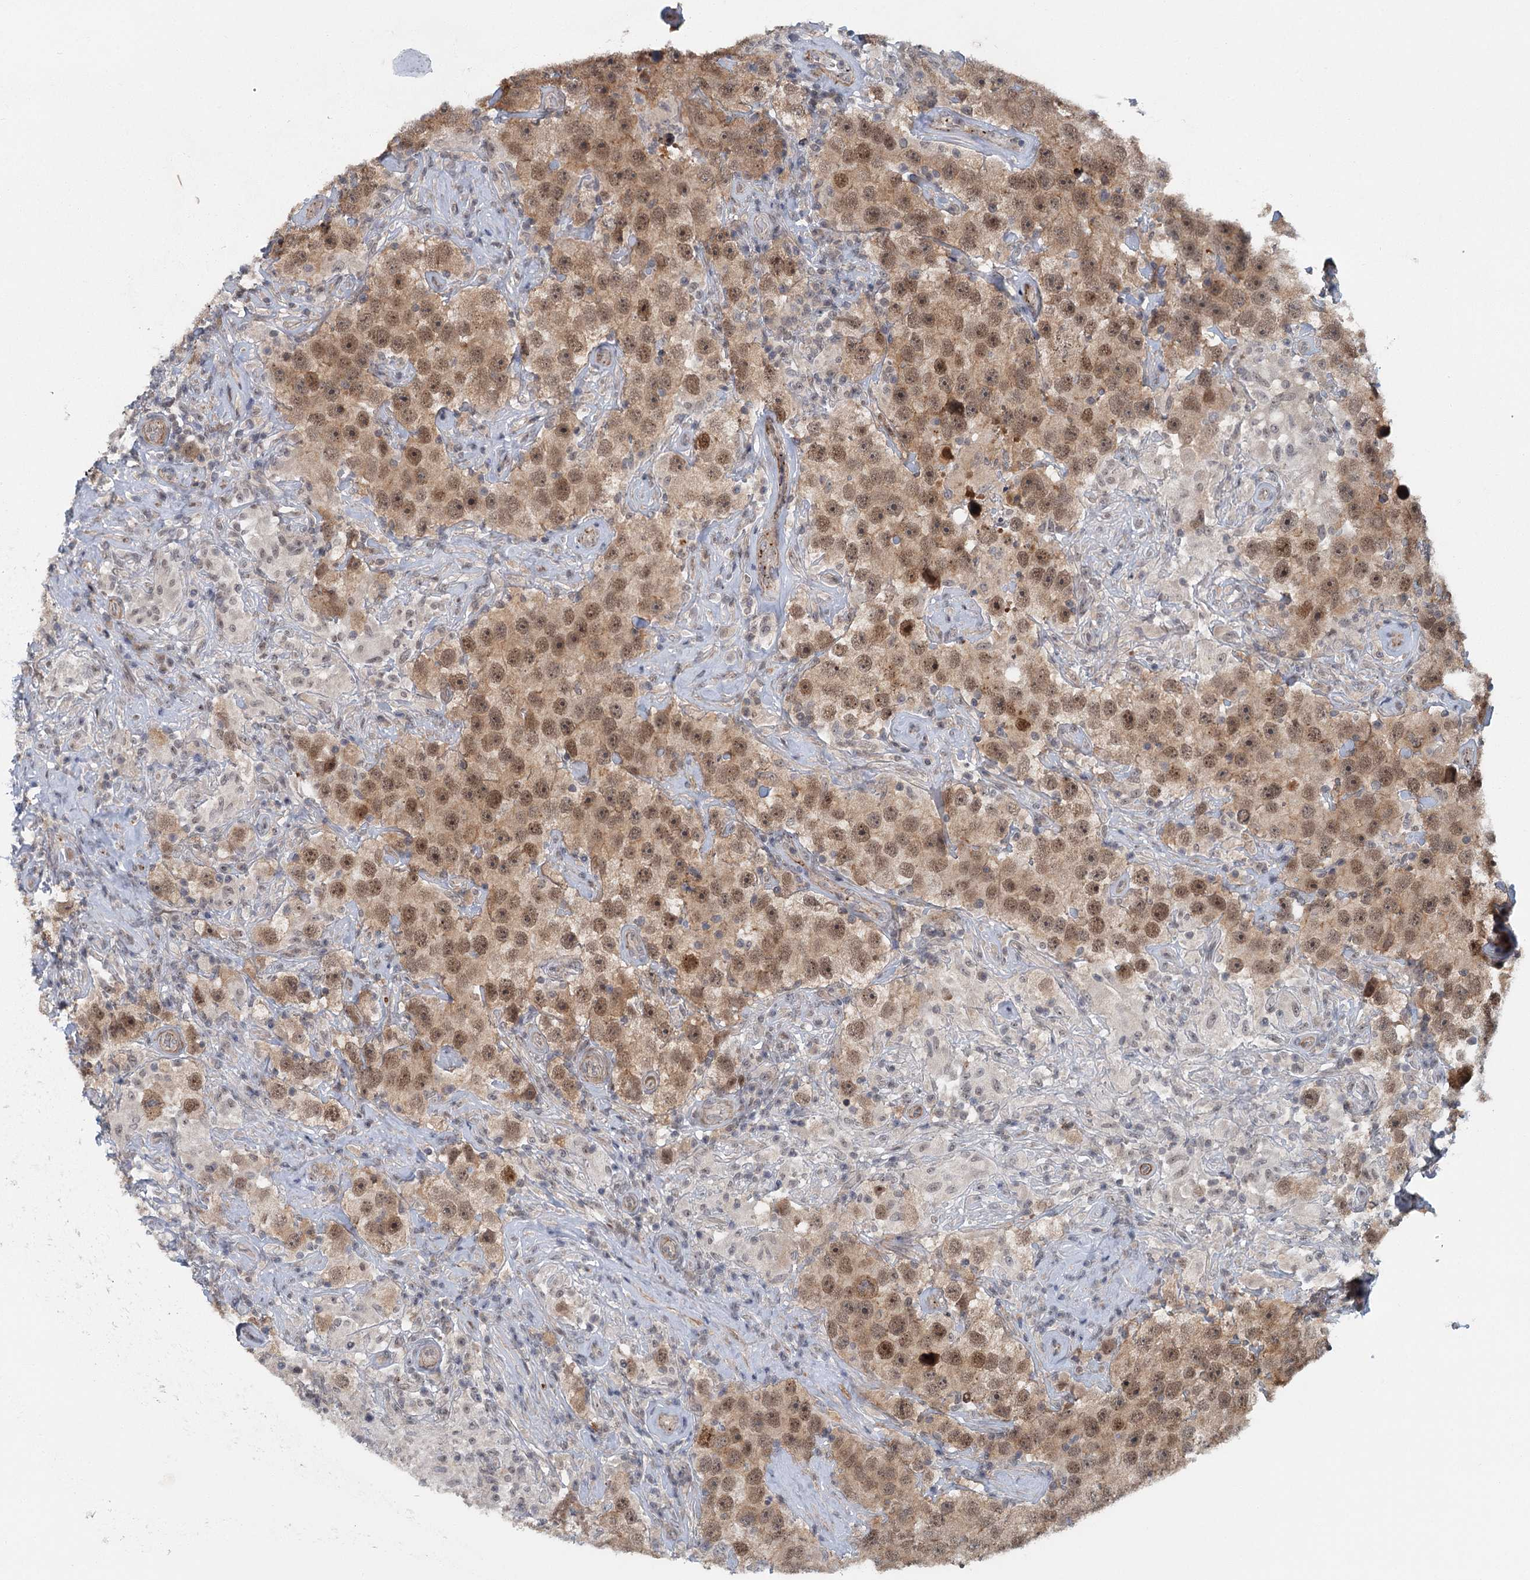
{"staining": {"intensity": "moderate", "quantity": ">75%", "location": "nuclear"}, "tissue": "testis cancer", "cell_type": "Tumor cells", "image_type": "cancer", "snomed": [{"axis": "morphology", "description": "Seminoma, NOS"}, {"axis": "topography", "description": "Testis"}], "caption": "Protein expression by immunohistochemistry demonstrates moderate nuclear staining in approximately >75% of tumor cells in testis cancer.", "gene": "TAS2R42", "patient": {"sex": "male", "age": 49}}